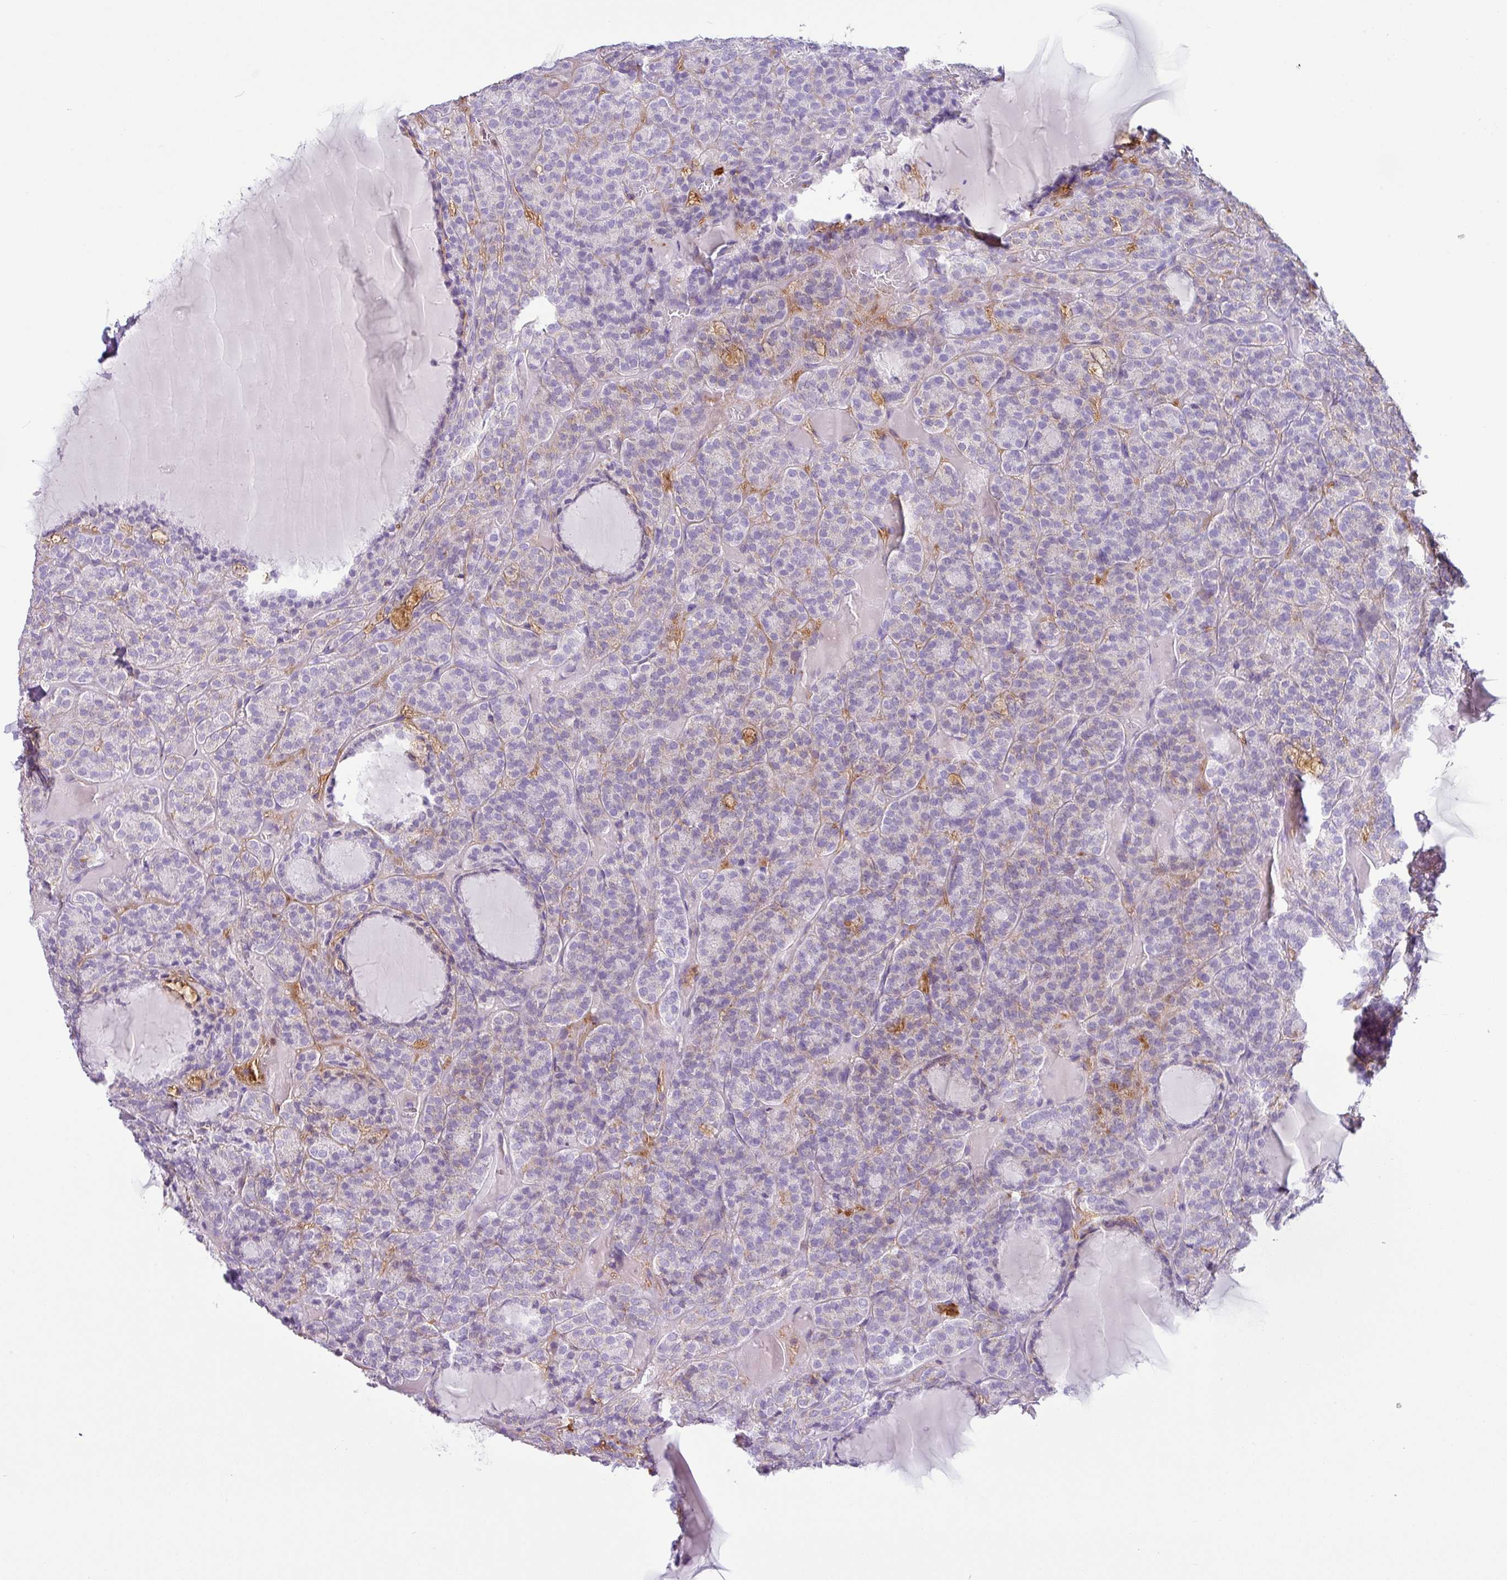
{"staining": {"intensity": "negative", "quantity": "none", "location": "none"}, "tissue": "thyroid cancer", "cell_type": "Tumor cells", "image_type": "cancer", "snomed": [{"axis": "morphology", "description": "Follicular adenoma carcinoma, NOS"}, {"axis": "topography", "description": "Thyroid gland"}], "caption": "The histopathology image reveals no staining of tumor cells in thyroid cancer (follicular adenoma carcinoma). Nuclei are stained in blue.", "gene": "SH2D3C", "patient": {"sex": "female", "age": 63}}